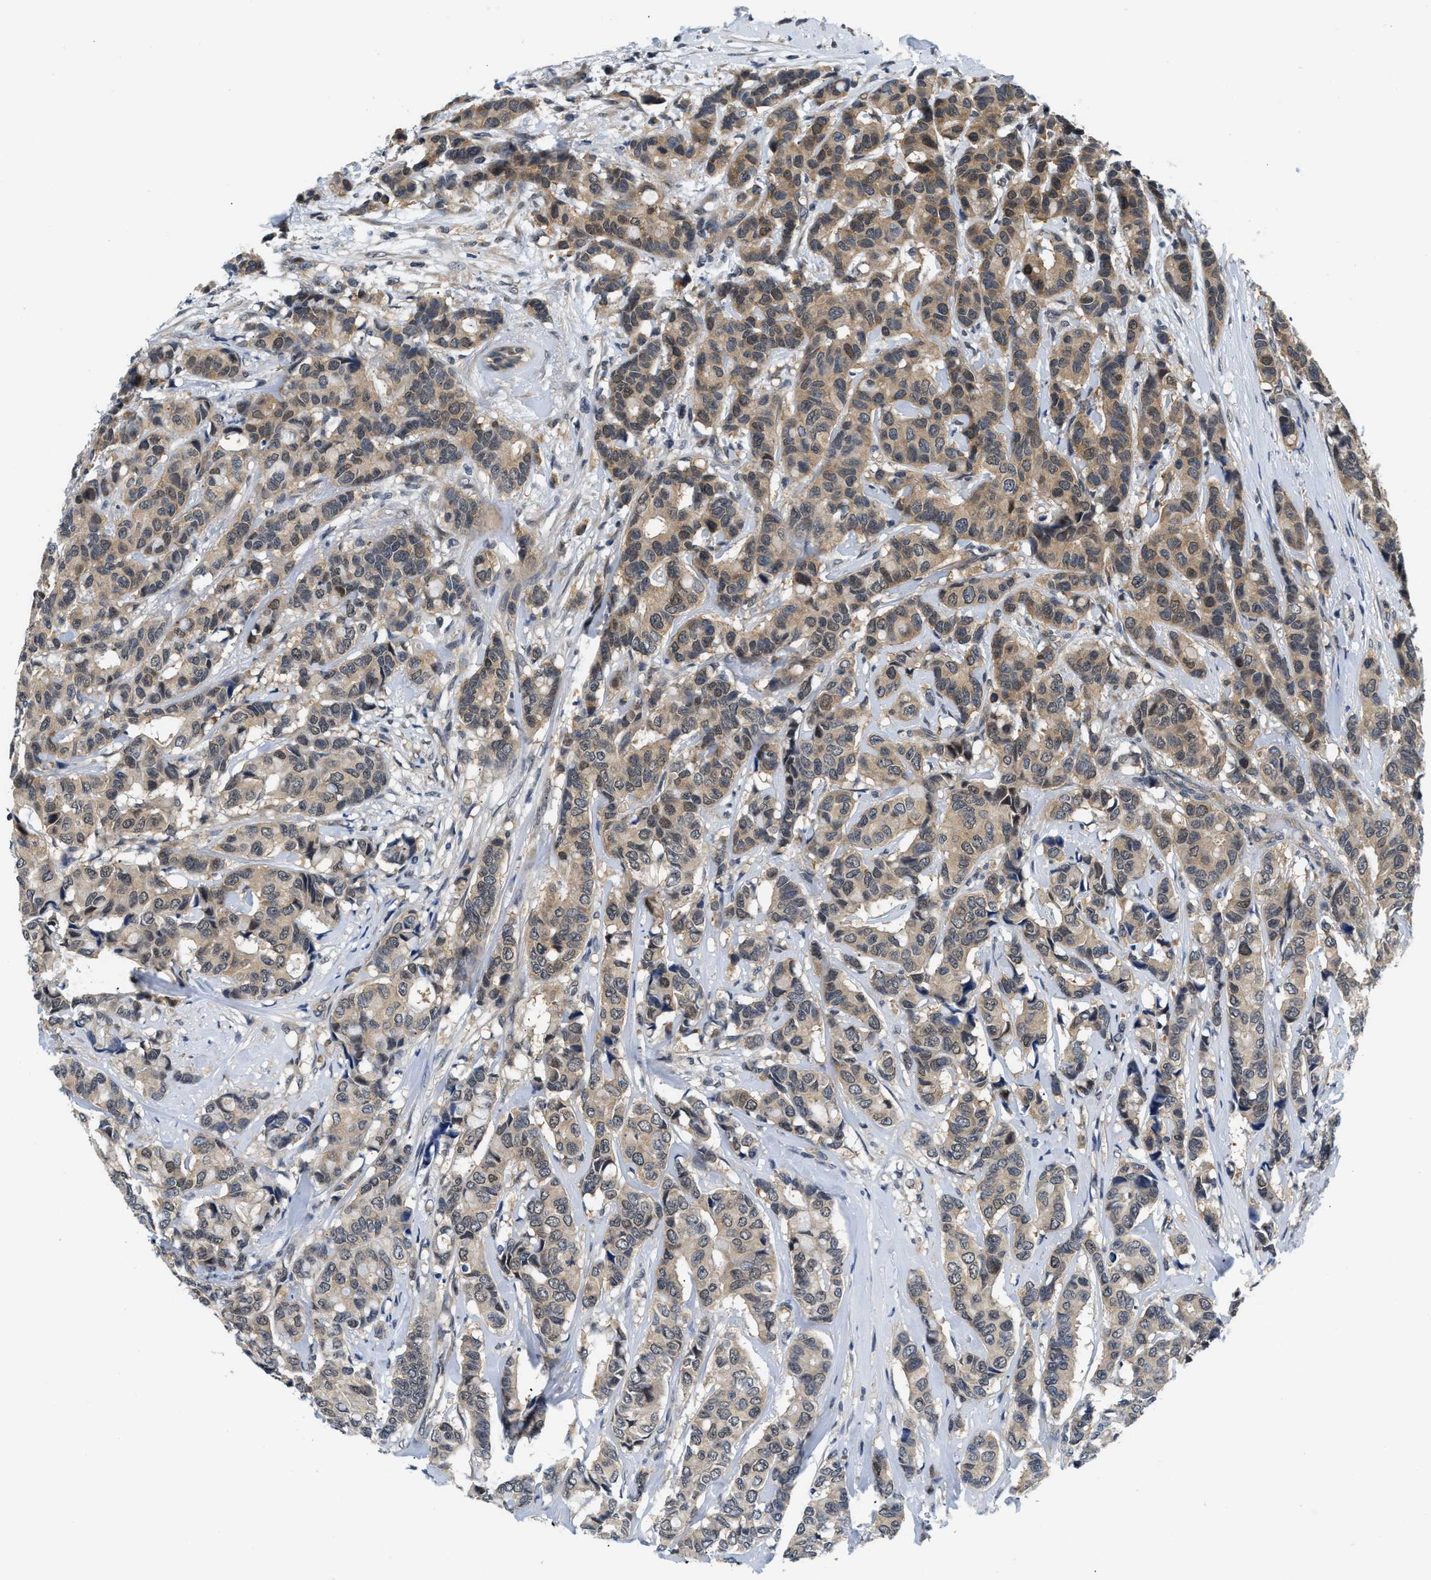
{"staining": {"intensity": "moderate", "quantity": ">75%", "location": "cytoplasmic/membranous"}, "tissue": "breast cancer", "cell_type": "Tumor cells", "image_type": "cancer", "snomed": [{"axis": "morphology", "description": "Duct carcinoma"}, {"axis": "topography", "description": "Breast"}], "caption": "Protein positivity by immunohistochemistry (IHC) demonstrates moderate cytoplasmic/membranous expression in about >75% of tumor cells in breast cancer.", "gene": "SMAD4", "patient": {"sex": "female", "age": 87}}